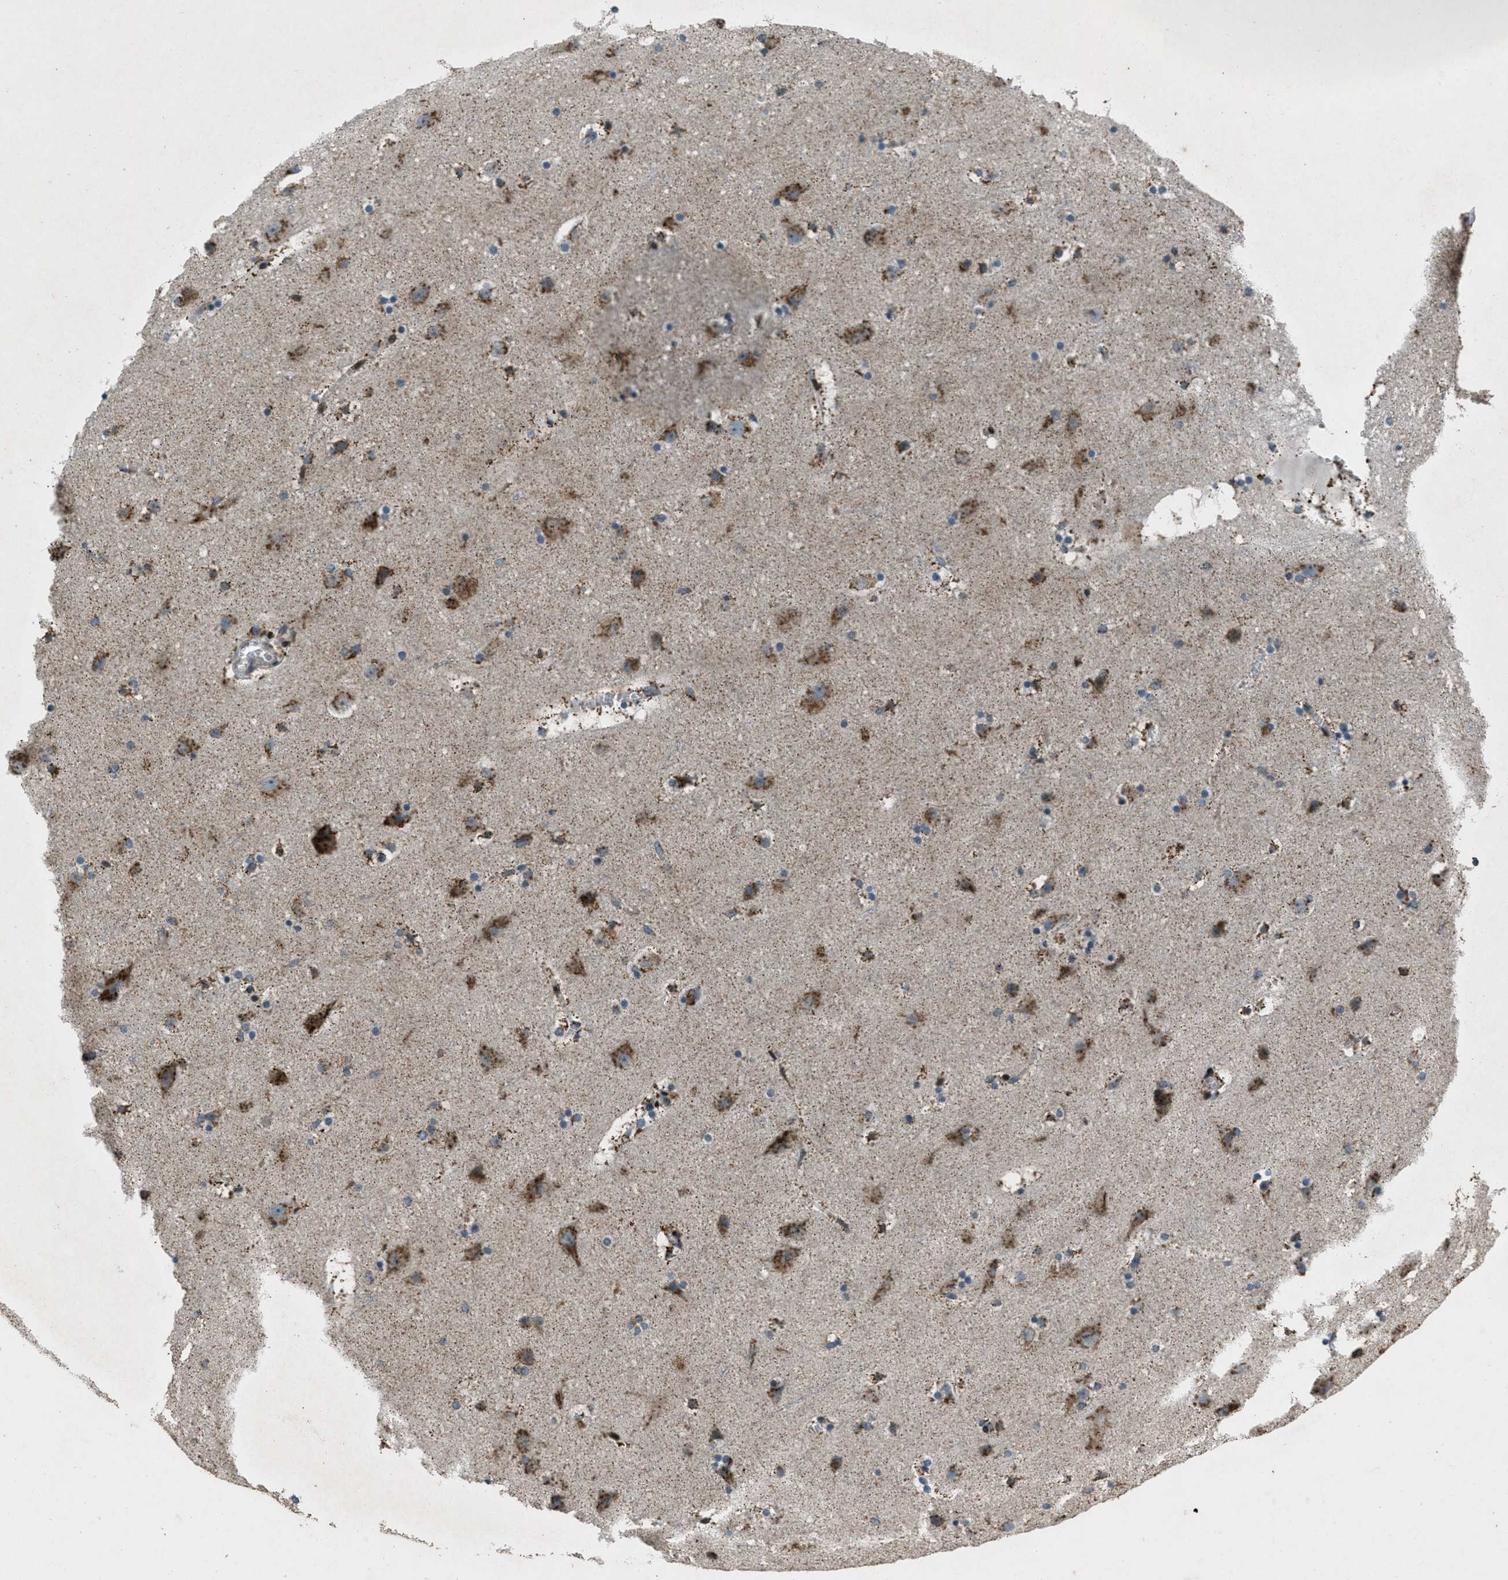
{"staining": {"intensity": "moderate", "quantity": "25%-75%", "location": "cytoplasmic/membranous"}, "tissue": "cerebral cortex", "cell_type": "Endothelial cells", "image_type": "normal", "snomed": [{"axis": "morphology", "description": "Normal tissue, NOS"}, {"axis": "topography", "description": "Cerebral cortex"}], "caption": "Immunohistochemical staining of unremarkable cerebral cortex displays medium levels of moderate cytoplasmic/membranous expression in approximately 25%-75% of endothelial cells. The staining is performed using DAB (3,3'-diaminobenzidine) brown chromogen to label protein expression. The nuclei are counter-stained blue using hematoxylin.", "gene": "GPC6", "patient": {"sex": "male", "age": 45}}